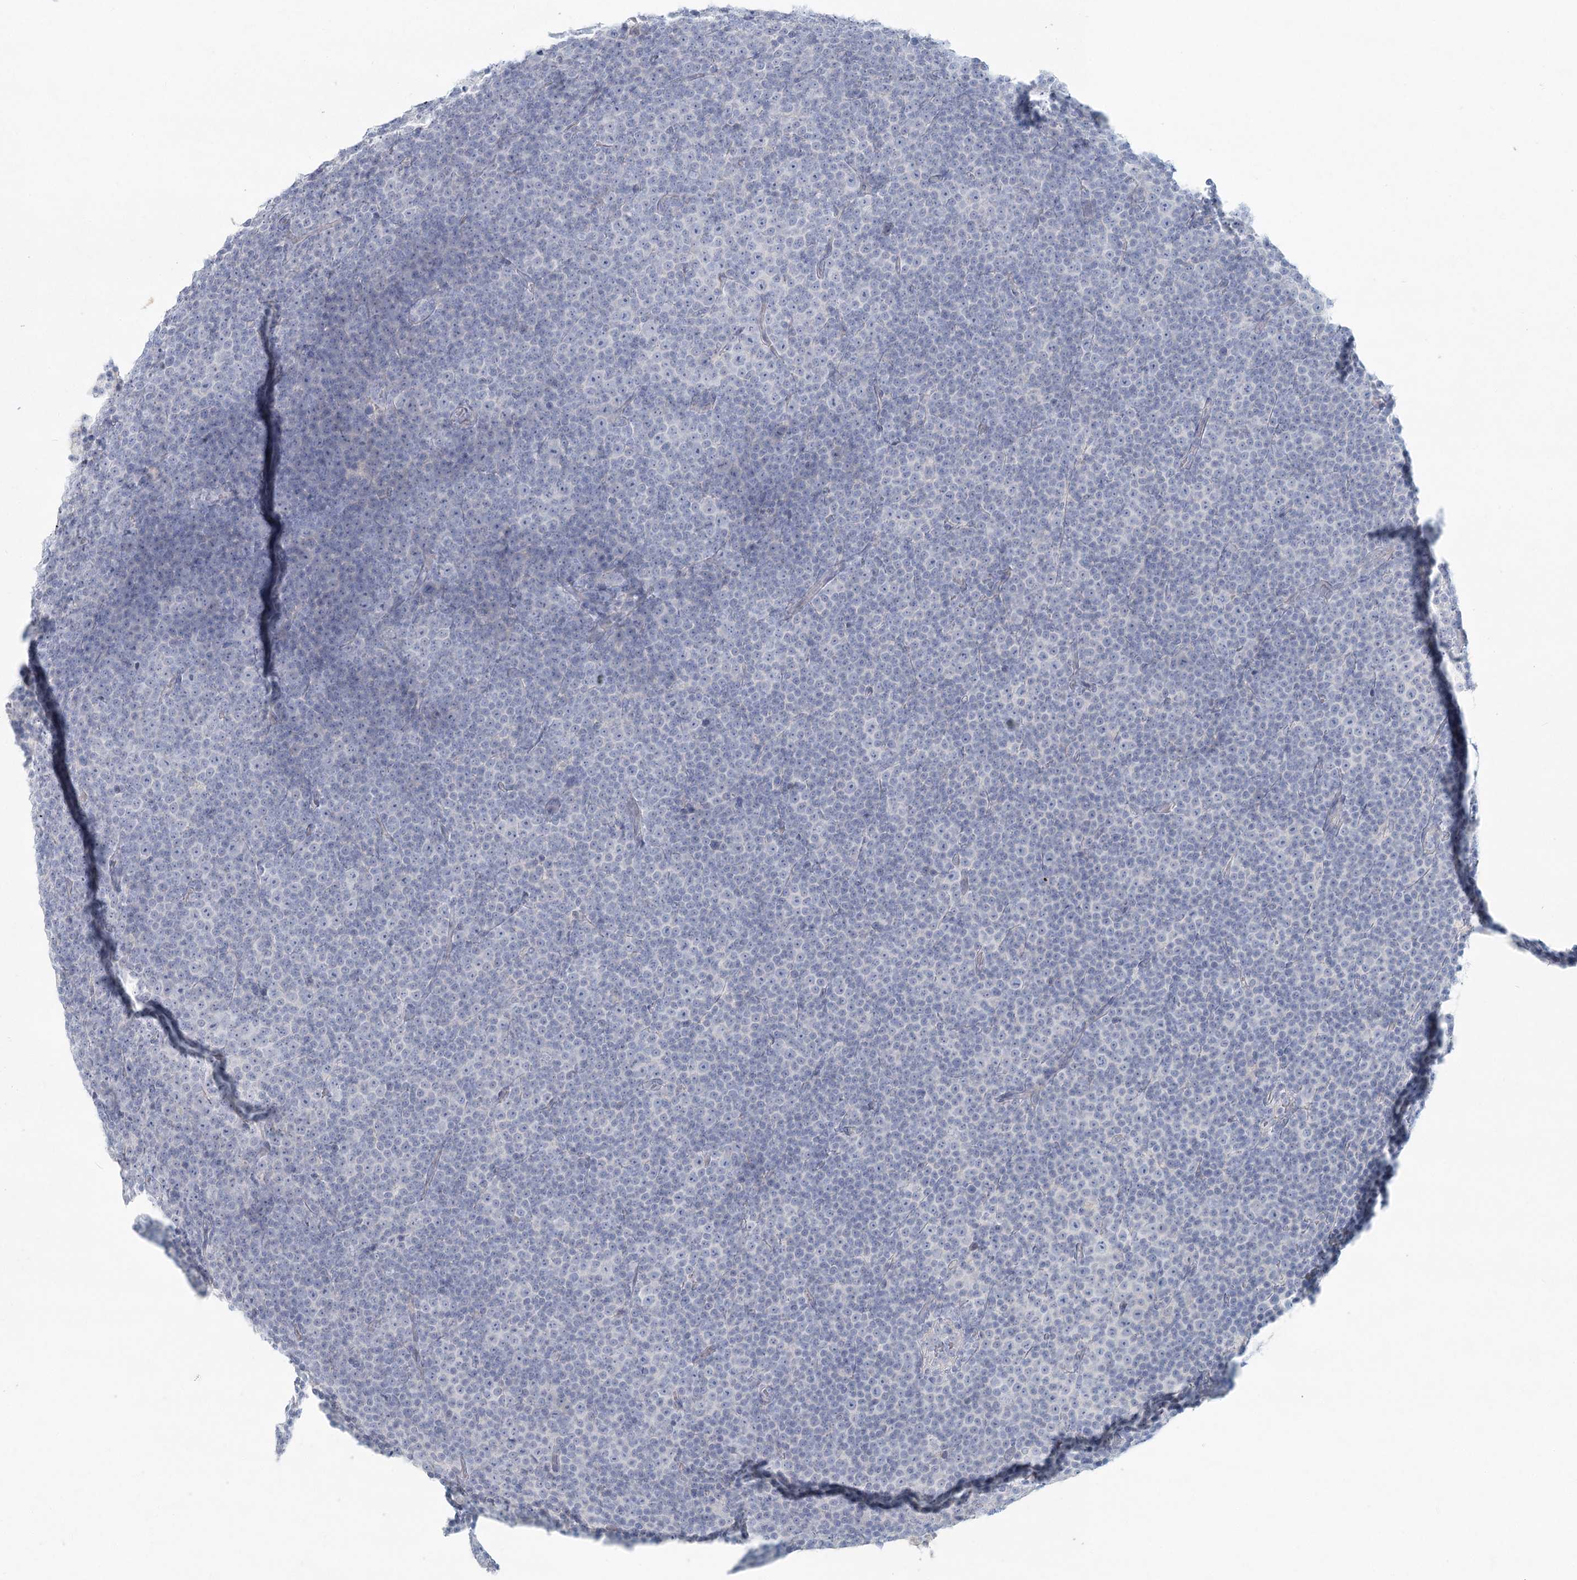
{"staining": {"intensity": "negative", "quantity": "none", "location": "none"}, "tissue": "lymphoma", "cell_type": "Tumor cells", "image_type": "cancer", "snomed": [{"axis": "morphology", "description": "Malignant lymphoma, non-Hodgkin's type, Low grade"}, {"axis": "topography", "description": "Lymph node"}], "caption": "This is an IHC micrograph of human lymphoma. There is no expression in tumor cells.", "gene": "LRP2BP", "patient": {"sex": "female", "age": 67}}